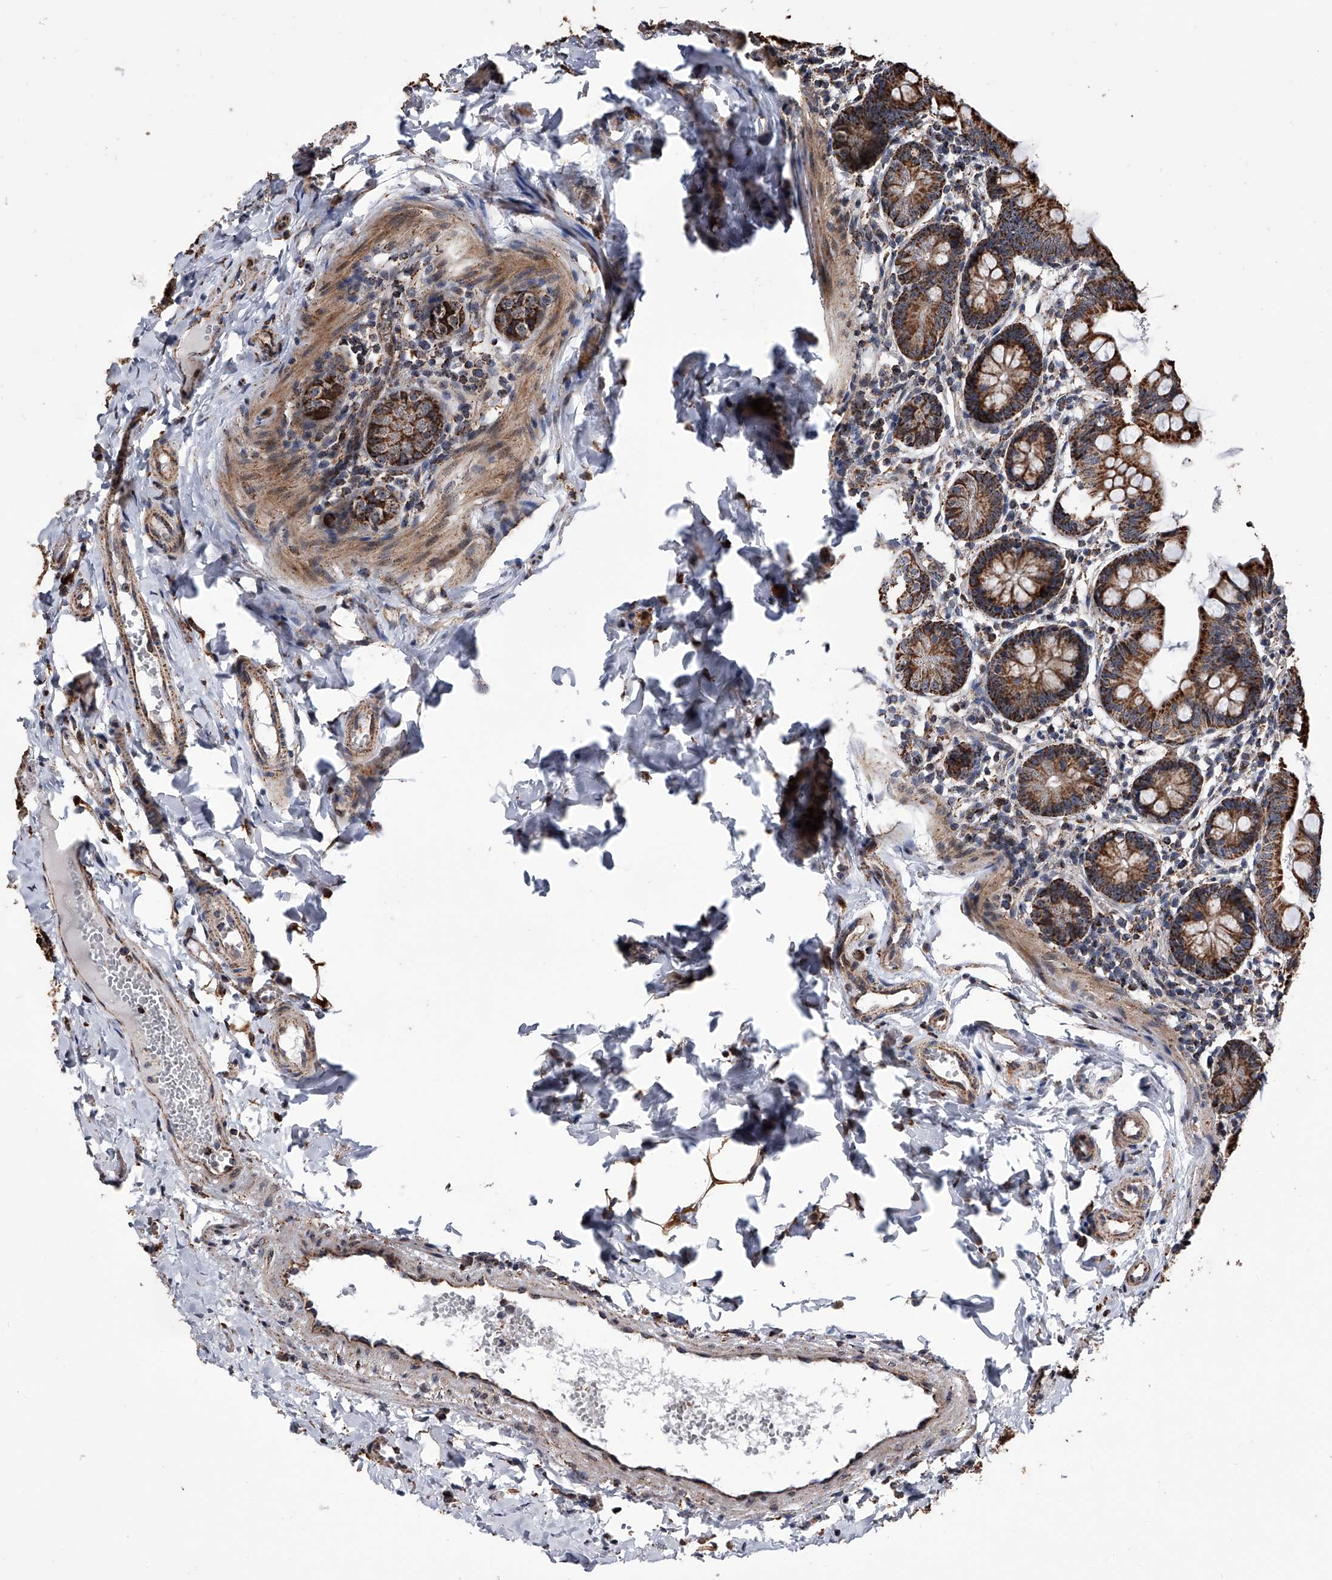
{"staining": {"intensity": "strong", "quantity": ">75%", "location": "cytoplasmic/membranous"}, "tissue": "small intestine", "cell_type": "Glandular cells", "image_type": "normal", "snomed": [{"axis": "morphology", "description": "Normal tissue, NOS"}, {"axis": "topography", "description": "Small intestine"}], "caption": "Protein expression analysis of normal small intestine exhibits strong cytoplasmic/membranous expression in about >75% of glandular cells.", "gene": "SMPDL3A", "patient": {"sex": "male", "age": 7}}